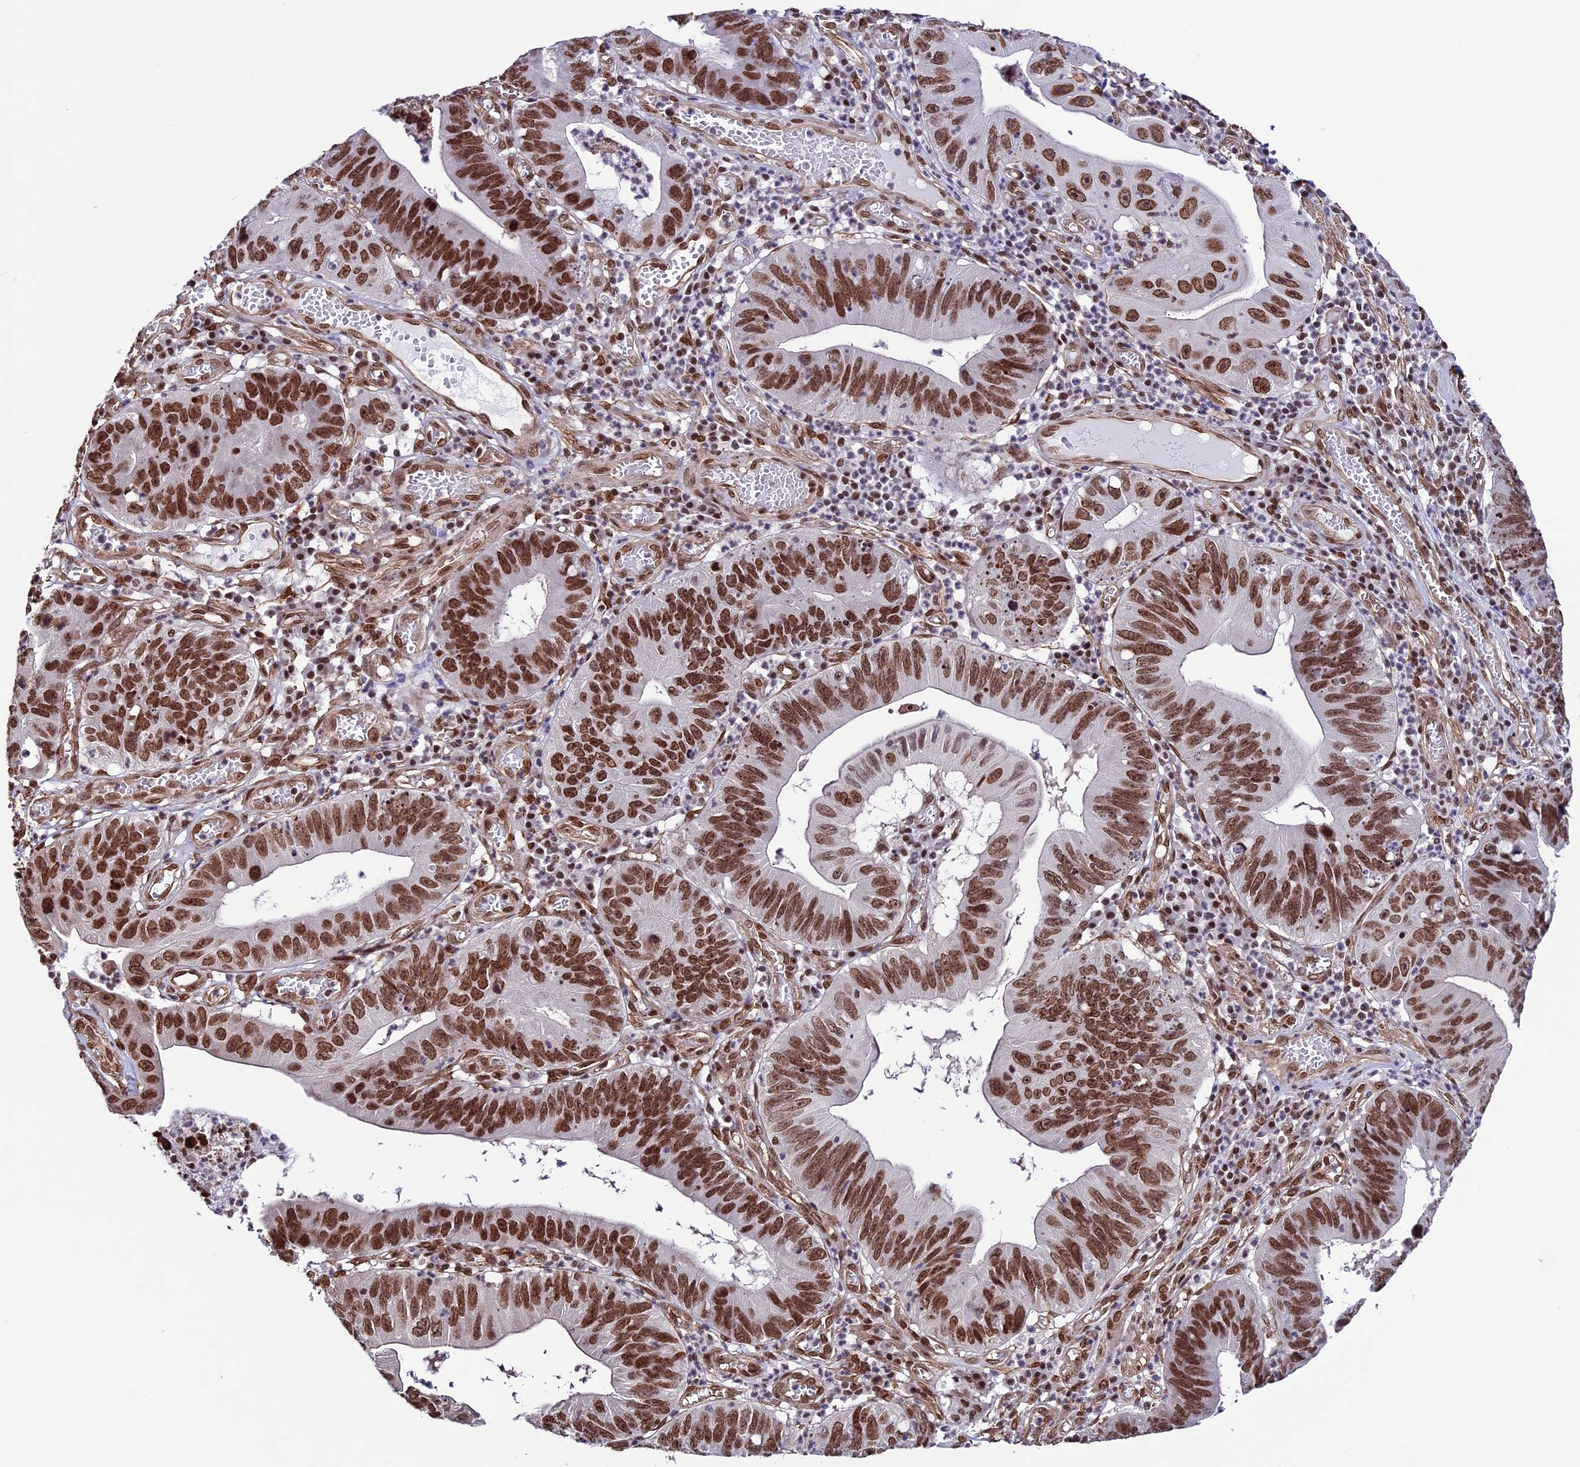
{"staining": {"intensity": "strong", "quantity": ">75%", "location": "nuclear"}, "tissue": "stomach cancer", "cell_type": "Tumor cells", "image_type": "cancer", "snomed": [{"axis": "morphology", "description": "Adenocarcinoma, NOS"}, {"axis": "topography", "description": "Stomach"}], "caption": "Stomach adenocarcinoma was stained to show a protein in brown. There is high levels of strong nuclear expression in about >75% of tumor cells. The staining was performed using DAB (3,3'-diaminobenzidine), with brown indicating positive protein expression. Nuclei are stained blue with hematoxylin.", "gene": "MPHOSPH8", "patient": {"sex": "male", "age": 59}}